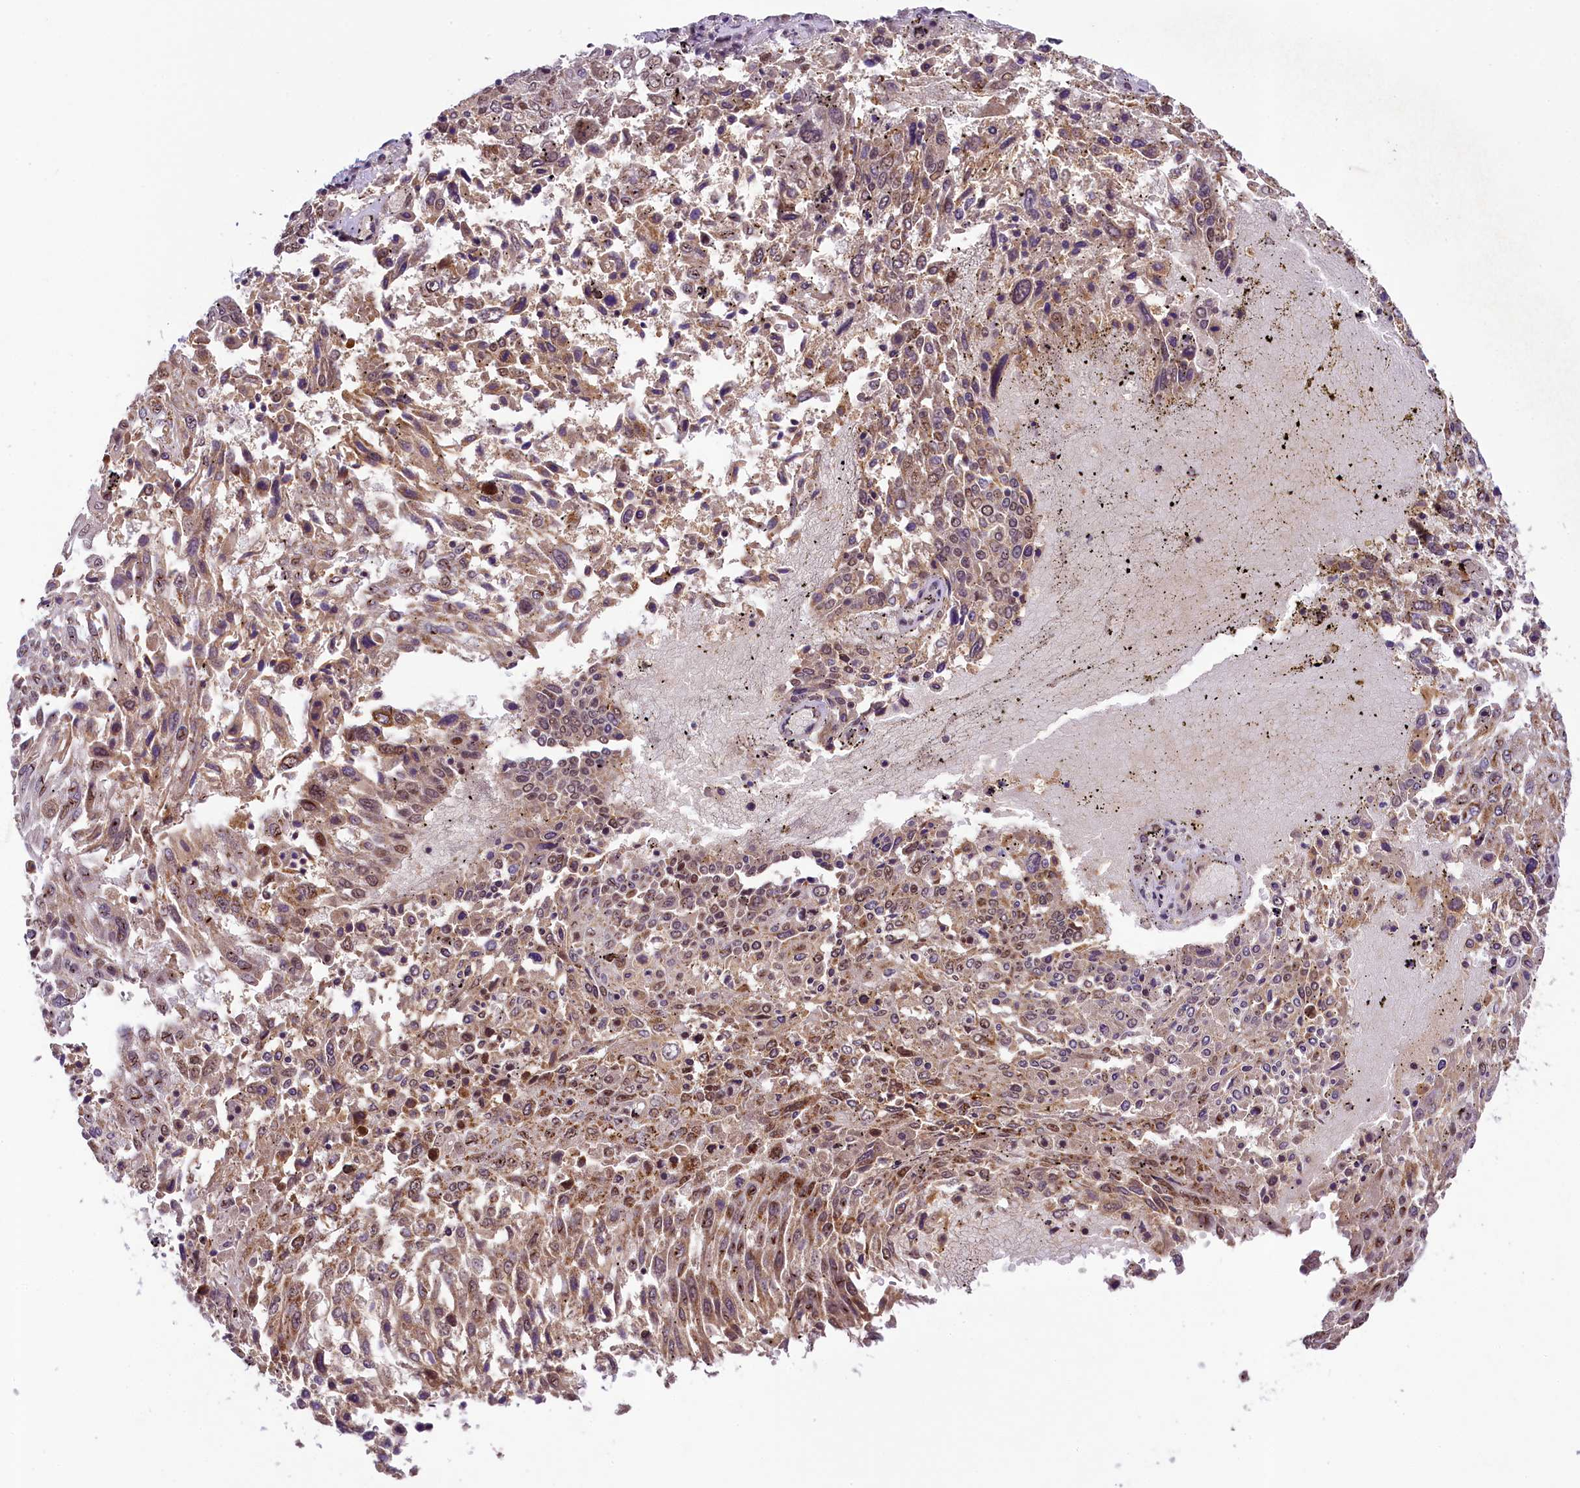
{"staining": {"intensity": "moderate", "quantity": ">75%", "location": "cytoplasmic/membranous,nuclear"}, "tissue": "lung cancer", "cell_type": "Tumor cells", "image_type": "cancer", "snomed": [{"axis": "morphology", "description": "Squamous cell carcinoma, NOS"}, {"axis": "topography", "description": "Lung"}], "caption": "IHC staining of lung squamous cell carcinoma, which demonstrates medium levels of moderate cytoplasmic/membranous and nuclear expression in about >75% of tumor cells indicating moderate cytoplasmic/membranous and nuclear protein expression. The staining was performed using DAB (brown) for protein detection and nuclei were counterstained in hematoxylin (blue).", "gene": "PAF1", "patient": {"sex": "male", "age": 65}}